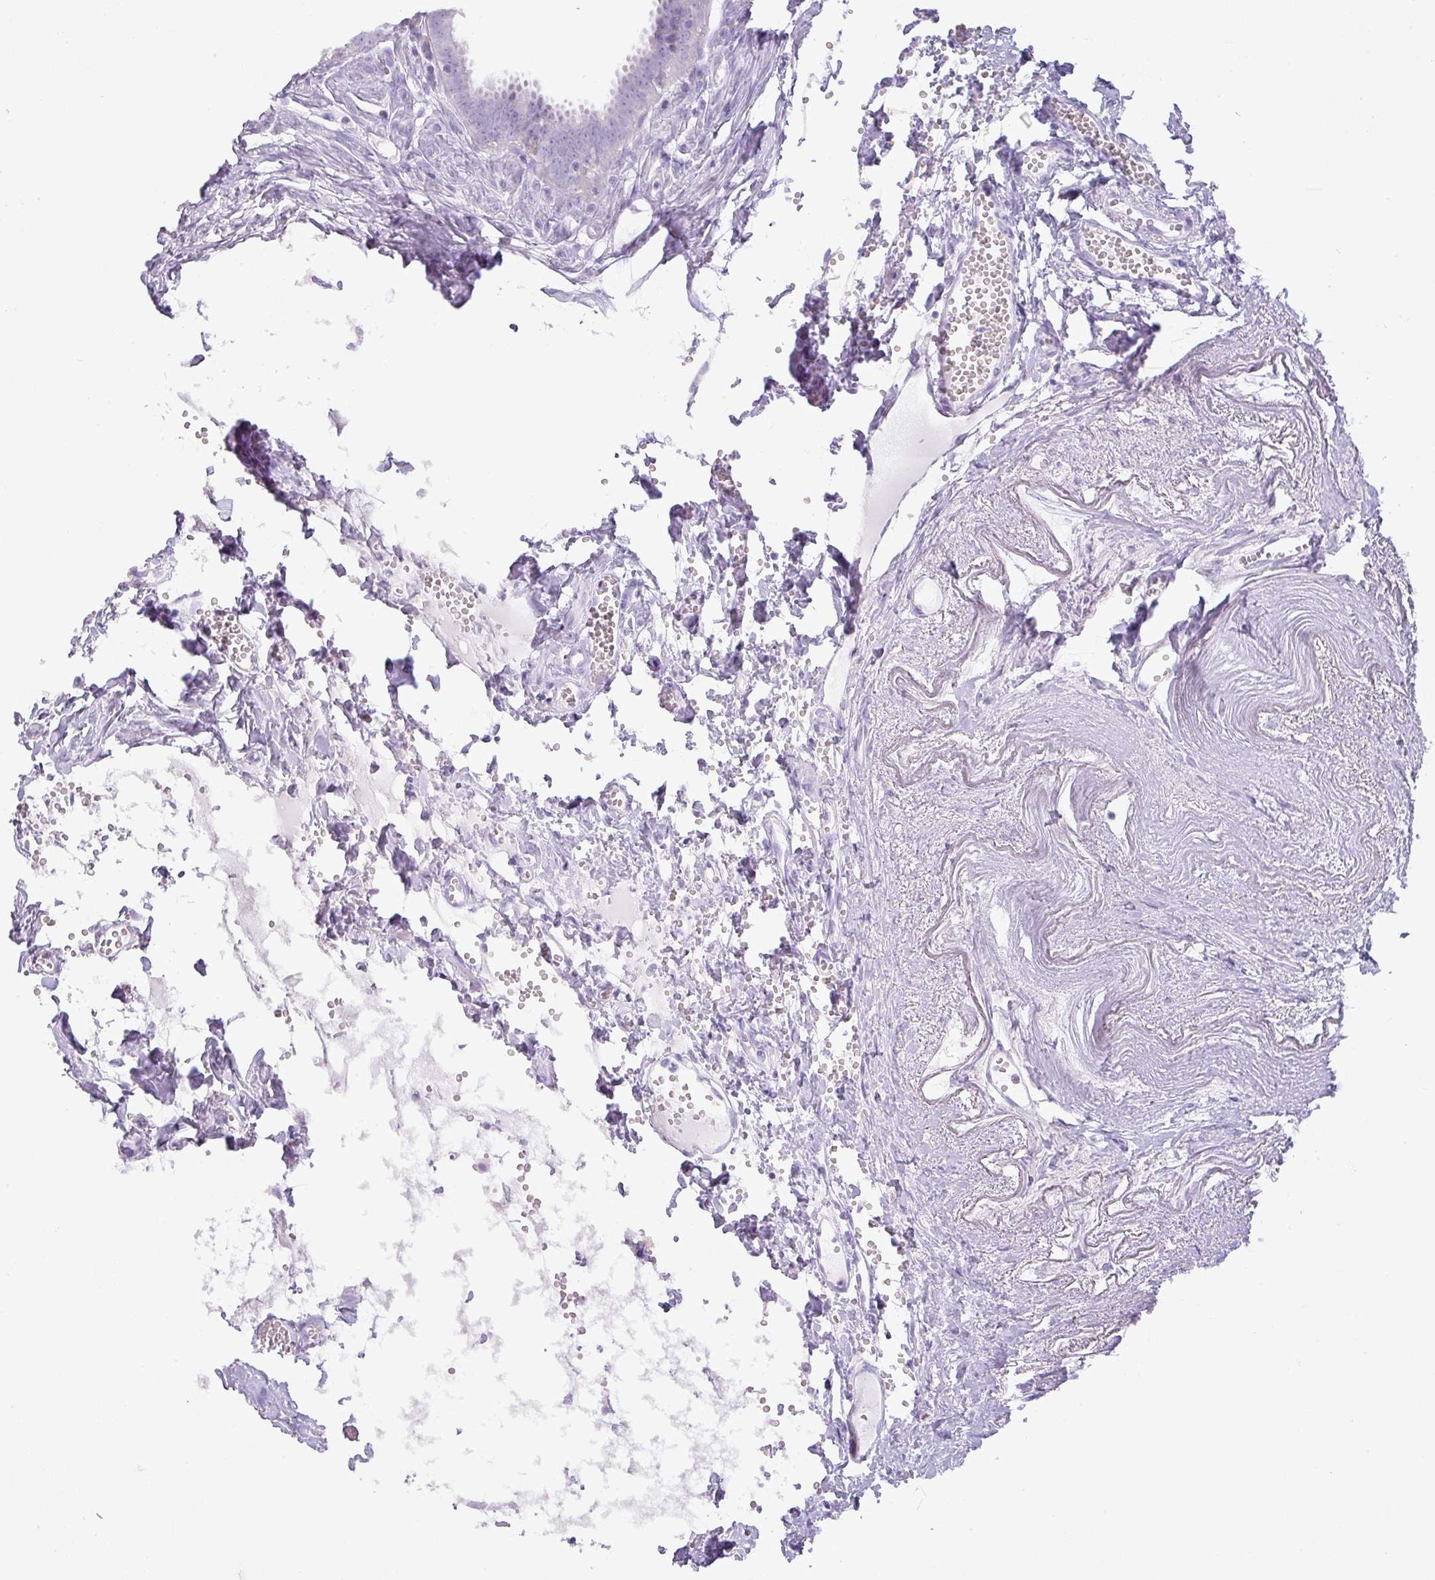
{"staining": {"intensity": "negative", "quantity": "none", "location": "none"}, "tissue": "fallopian tube", "cell_type": "Glandular cells", "image_type": "normal", "snomed": [{"axis": "morphology", "description": "Normal tissue, NOS"}, {"axis": "morphology", "description": "Carcinoma, NOS"}, {"axis": "topography", "description": "Fallopian tube"}, {"axis": "topography", "description": "Ovary"}], "caption": "IHC photomicrograph of benign fallopian tube: human fallopian tube stained with DAB exhibits no significant protein staining in glandular cells. (Brightfield microscopy of DAB (3,3'-diaminobenzidine) immunohistochemistry (IHC) at high magnification).", "gene": "PGA3", "patient": {"sex": "female", "age": 59}}